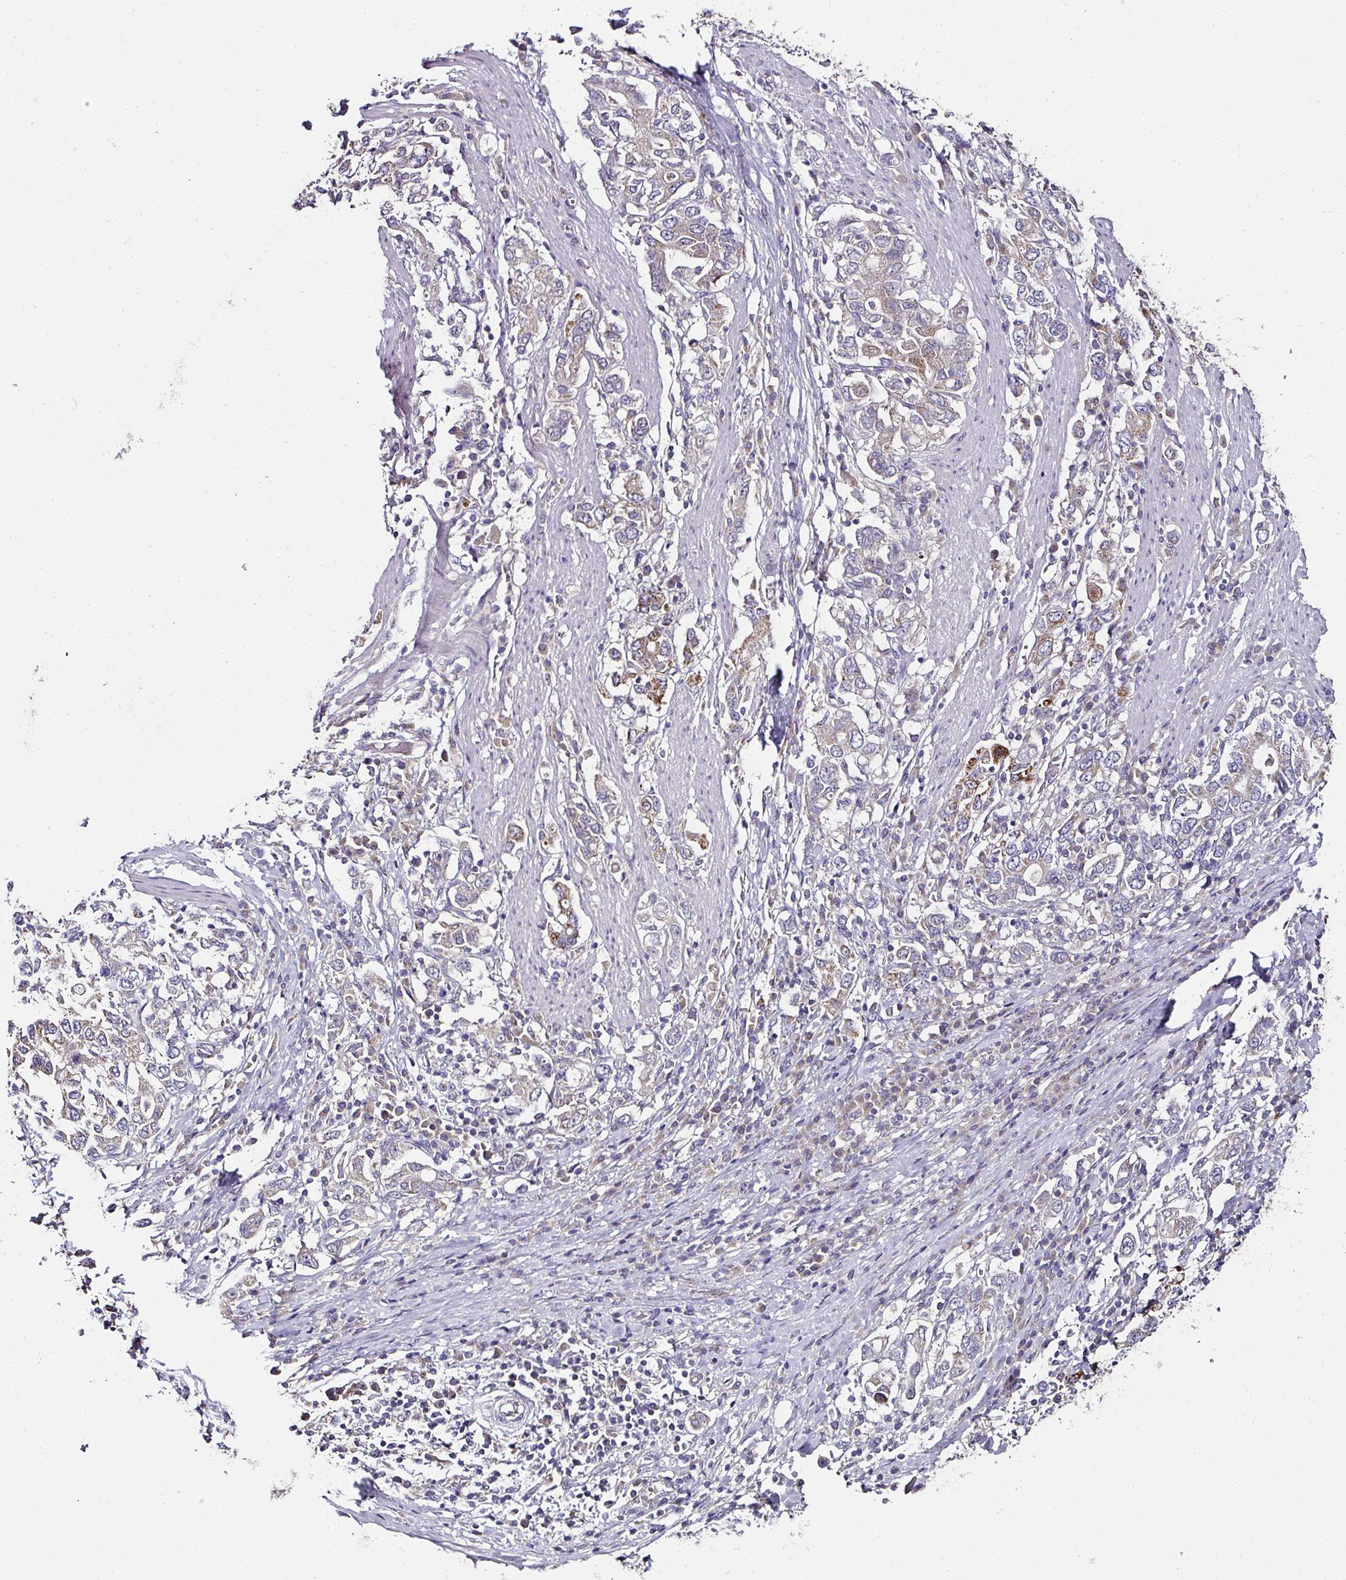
{"staining": {"intensity": "moderate", "quantity": "<25%", "location": "cytoplasmic/membranous"}, "tissue": "stomach cancer", "cell_type": "Tumor cells", "image_type": "cancer", "snomed": [{"axis": "morphology", "description": "Adenocarcinoma, NOS"}, {"axis": "topography", "description": "Stomach, upper"}, {"axis": "topography", "description": "Stomach"}], "caption": "High-power microscopy captured an immunohistochemistry (IHC) micrograph of stomach cancer (adenocarcinoma), revealing moderate cytoplasmic/membranous staining in approximately <25% of tumor cells.", "gene": "SKIC2", "patient": {"sex": "male", "age": 62}}